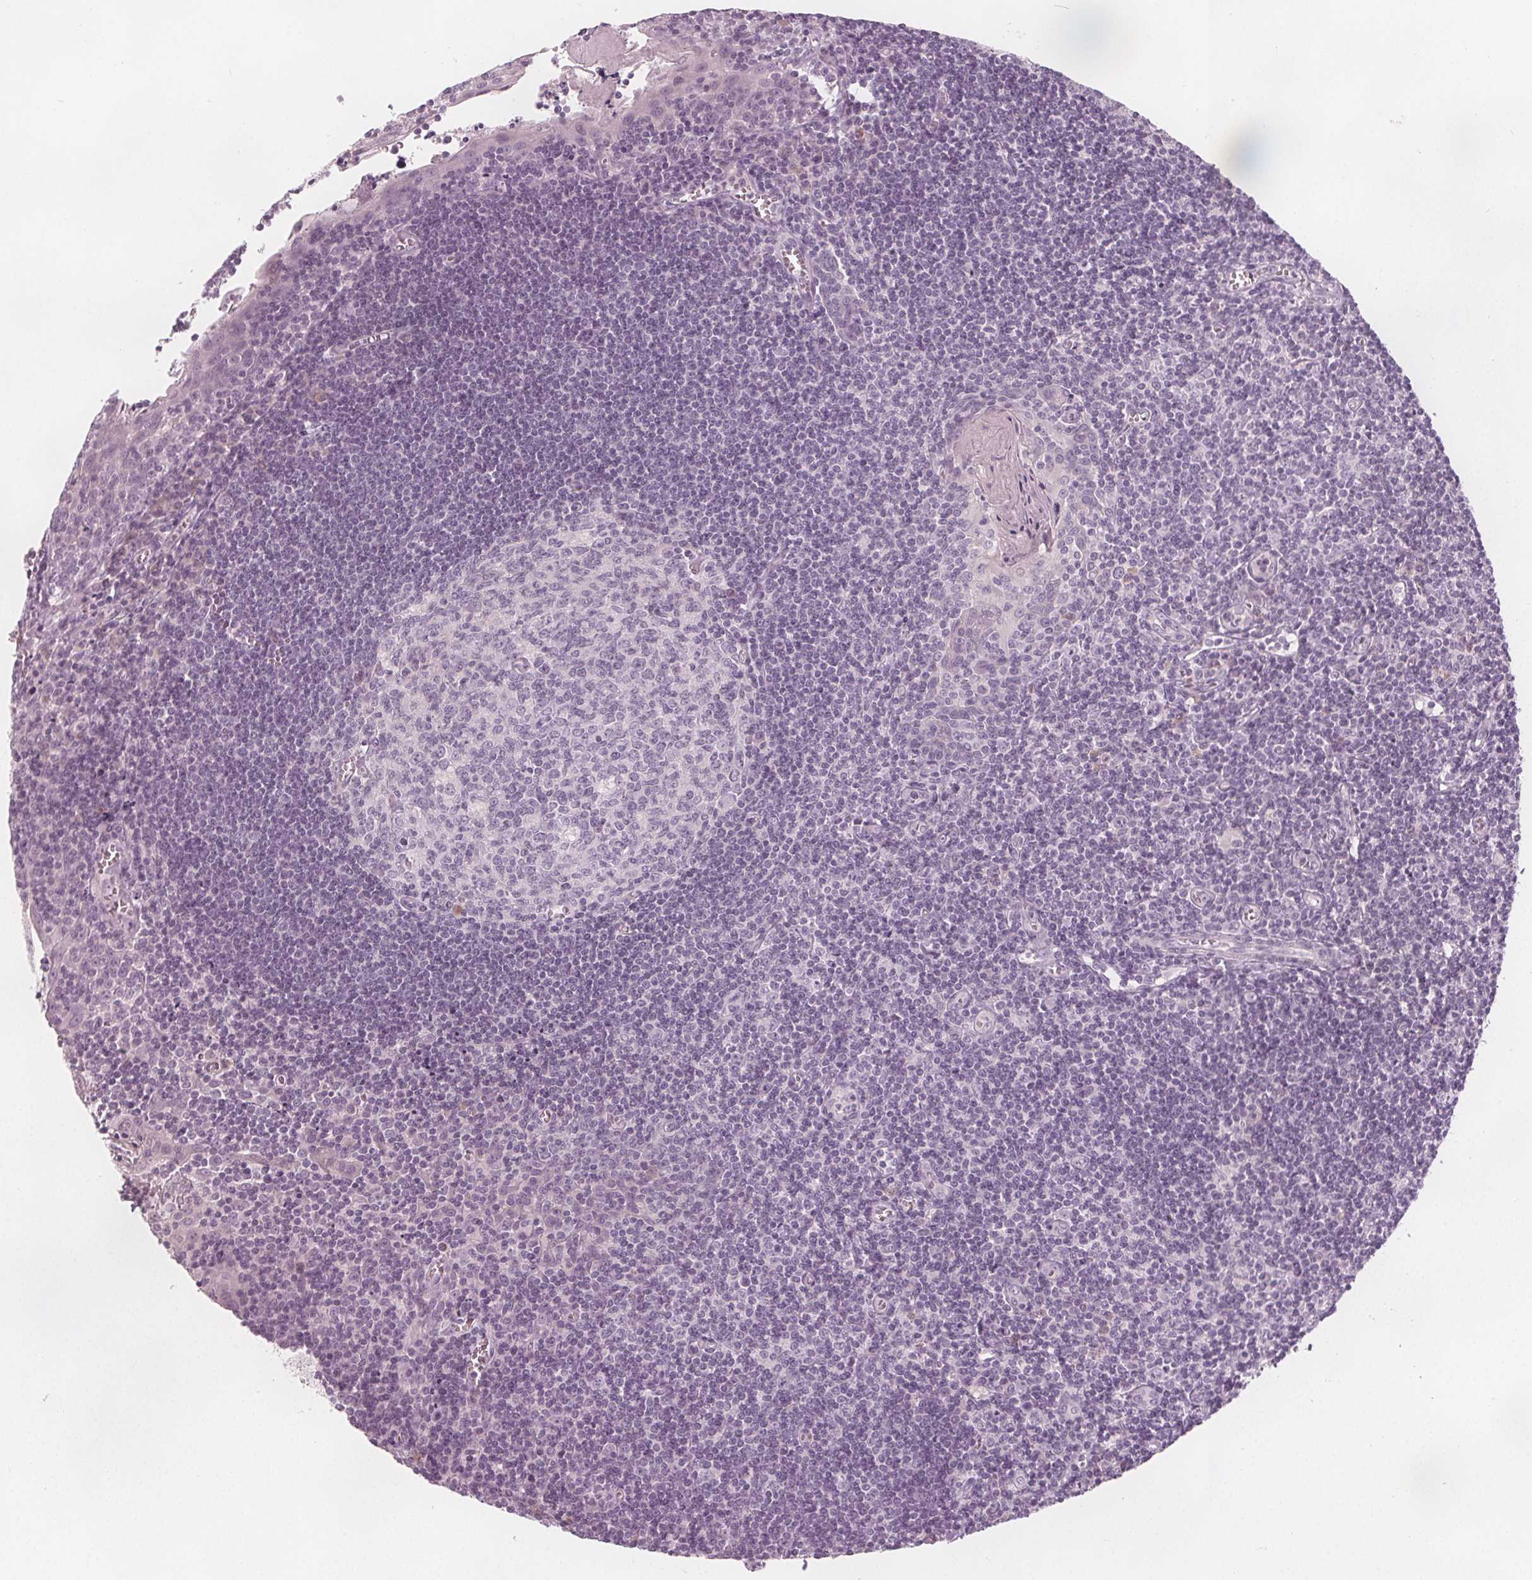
{"staining": {"intensity": "negative", "quantity": "none", "location": "none"}, "tissue": "tonsil", "cell_type": "Germinal center cells", "image_type": "normal", "snomed": [{"axis": "morphology", "description": "Normal tissue, NOS"}, {"axis": "morphology", "description": "Inflammation, NOS"}, {"axis": "topography", "description": "Tonsil"}], "caption": "Immunohistochemistry (IHC) image of benign tonsil stained for a protein (brown), which demonstrates no positivity in germinal center cells.", "gene": "BRSK1", "patient": {"sex": "female", "age": 31}}